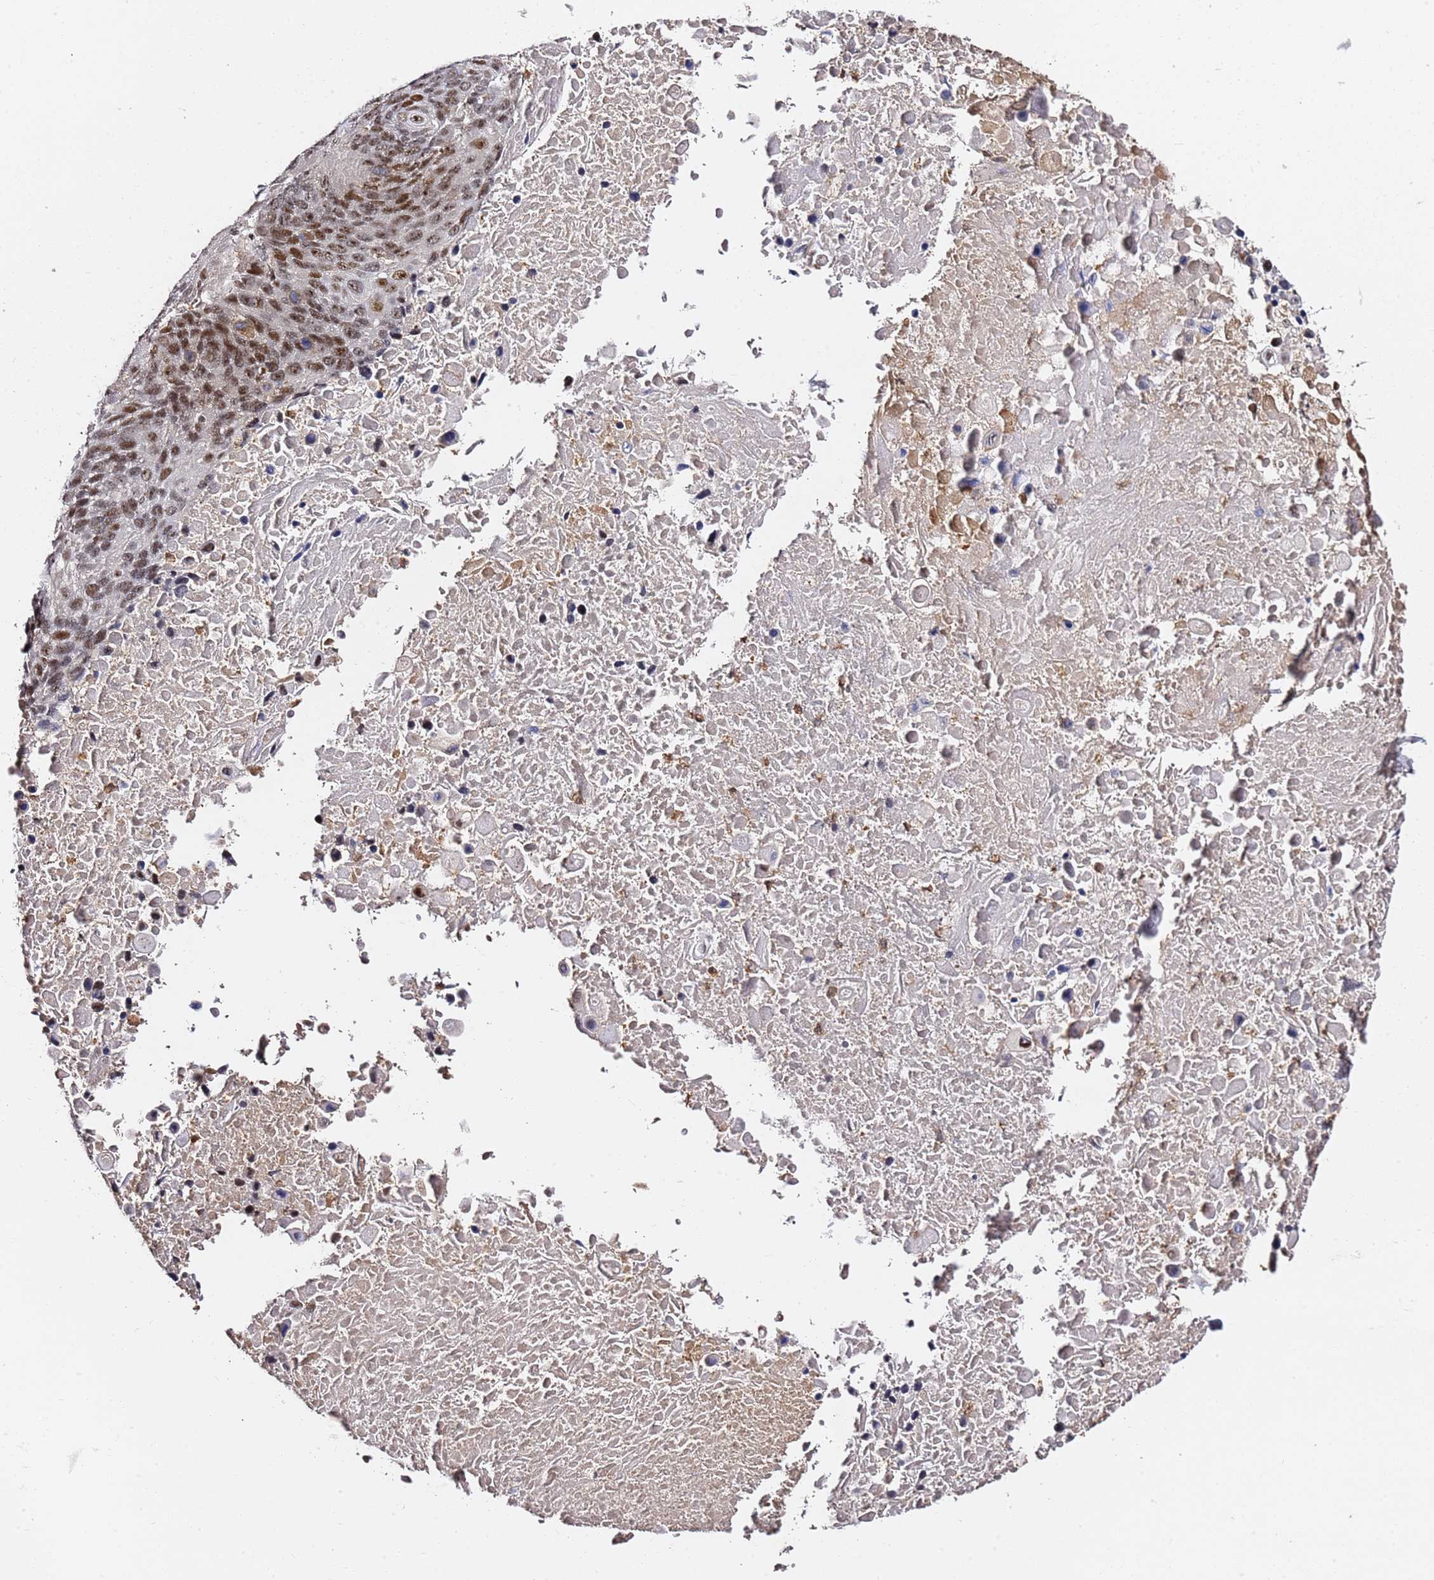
{"staining": {"intensity": "moderate", "quantity": ">75%", "location": "nuclear"}, "tissue": "lung cancer", "cell_type": "Tumor cells", "image_type": "cancer", "snomed": [{"axis": "morphology", "description": "Normal tissue, NOS"}, {"axis": "morphology", "description": "Squamous cell carcinoma, NOS"}, {"axis": "topography", "description": "Lymph node"}, {"axis": "topography", "description": "Lung"}], "caption": "Immunohistochemical staining of human squamous cell carcinoma (lung) shows medium levels of moderate nuclear staining in approximately >75% of tumor cells. Using DAB (brown) and hematoxylin (blue) stains, captured at high magnification using brightfield microscopy.", "gene": "FCF1", "patient": {"sex": "male", "age": 66}}